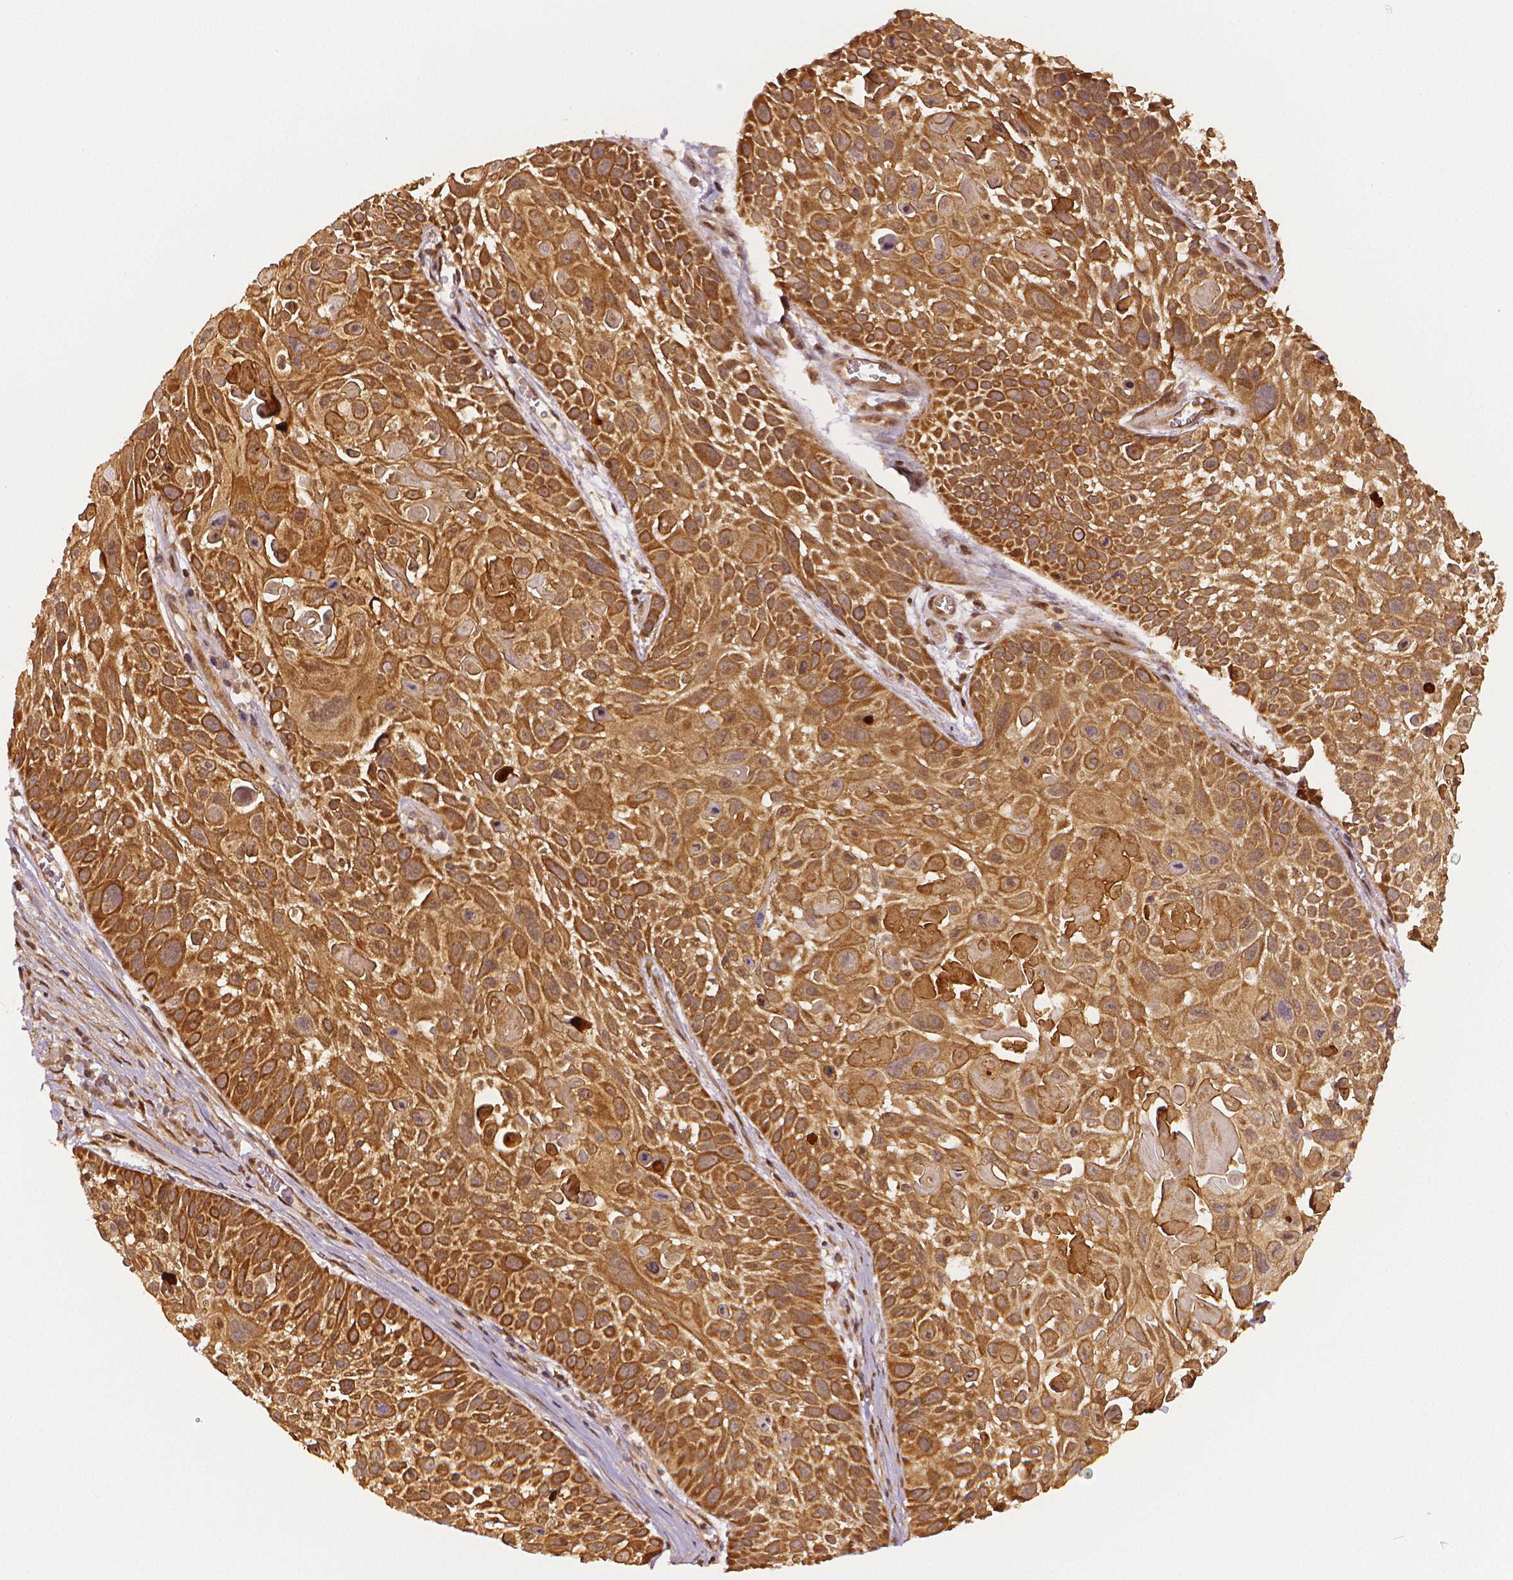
{"staining": {"intensity": "strong", "quantity": ">75%", "location": "cytoplasmic/membranous"}, "tissue": "skin cancer", "cell_type": "Tumor cells", "image_type": "cancer", "snomed": [{"axis": "morphology", "description": "Squamous cell carcinoma, NOS"}, {"axis": "topography", "description": "Skin"}, {"axis": "topography", "description": "Anal"}], "caption": "A high-resolution micrograph shows IHC staining of skin cancer (squamous cell carcinoma), which exhibits strong cytoplasmic/membranous staining in about >75% of tumor cells.", "gene": "STAT3", "patient": {"sex": "female", "age": 75}}